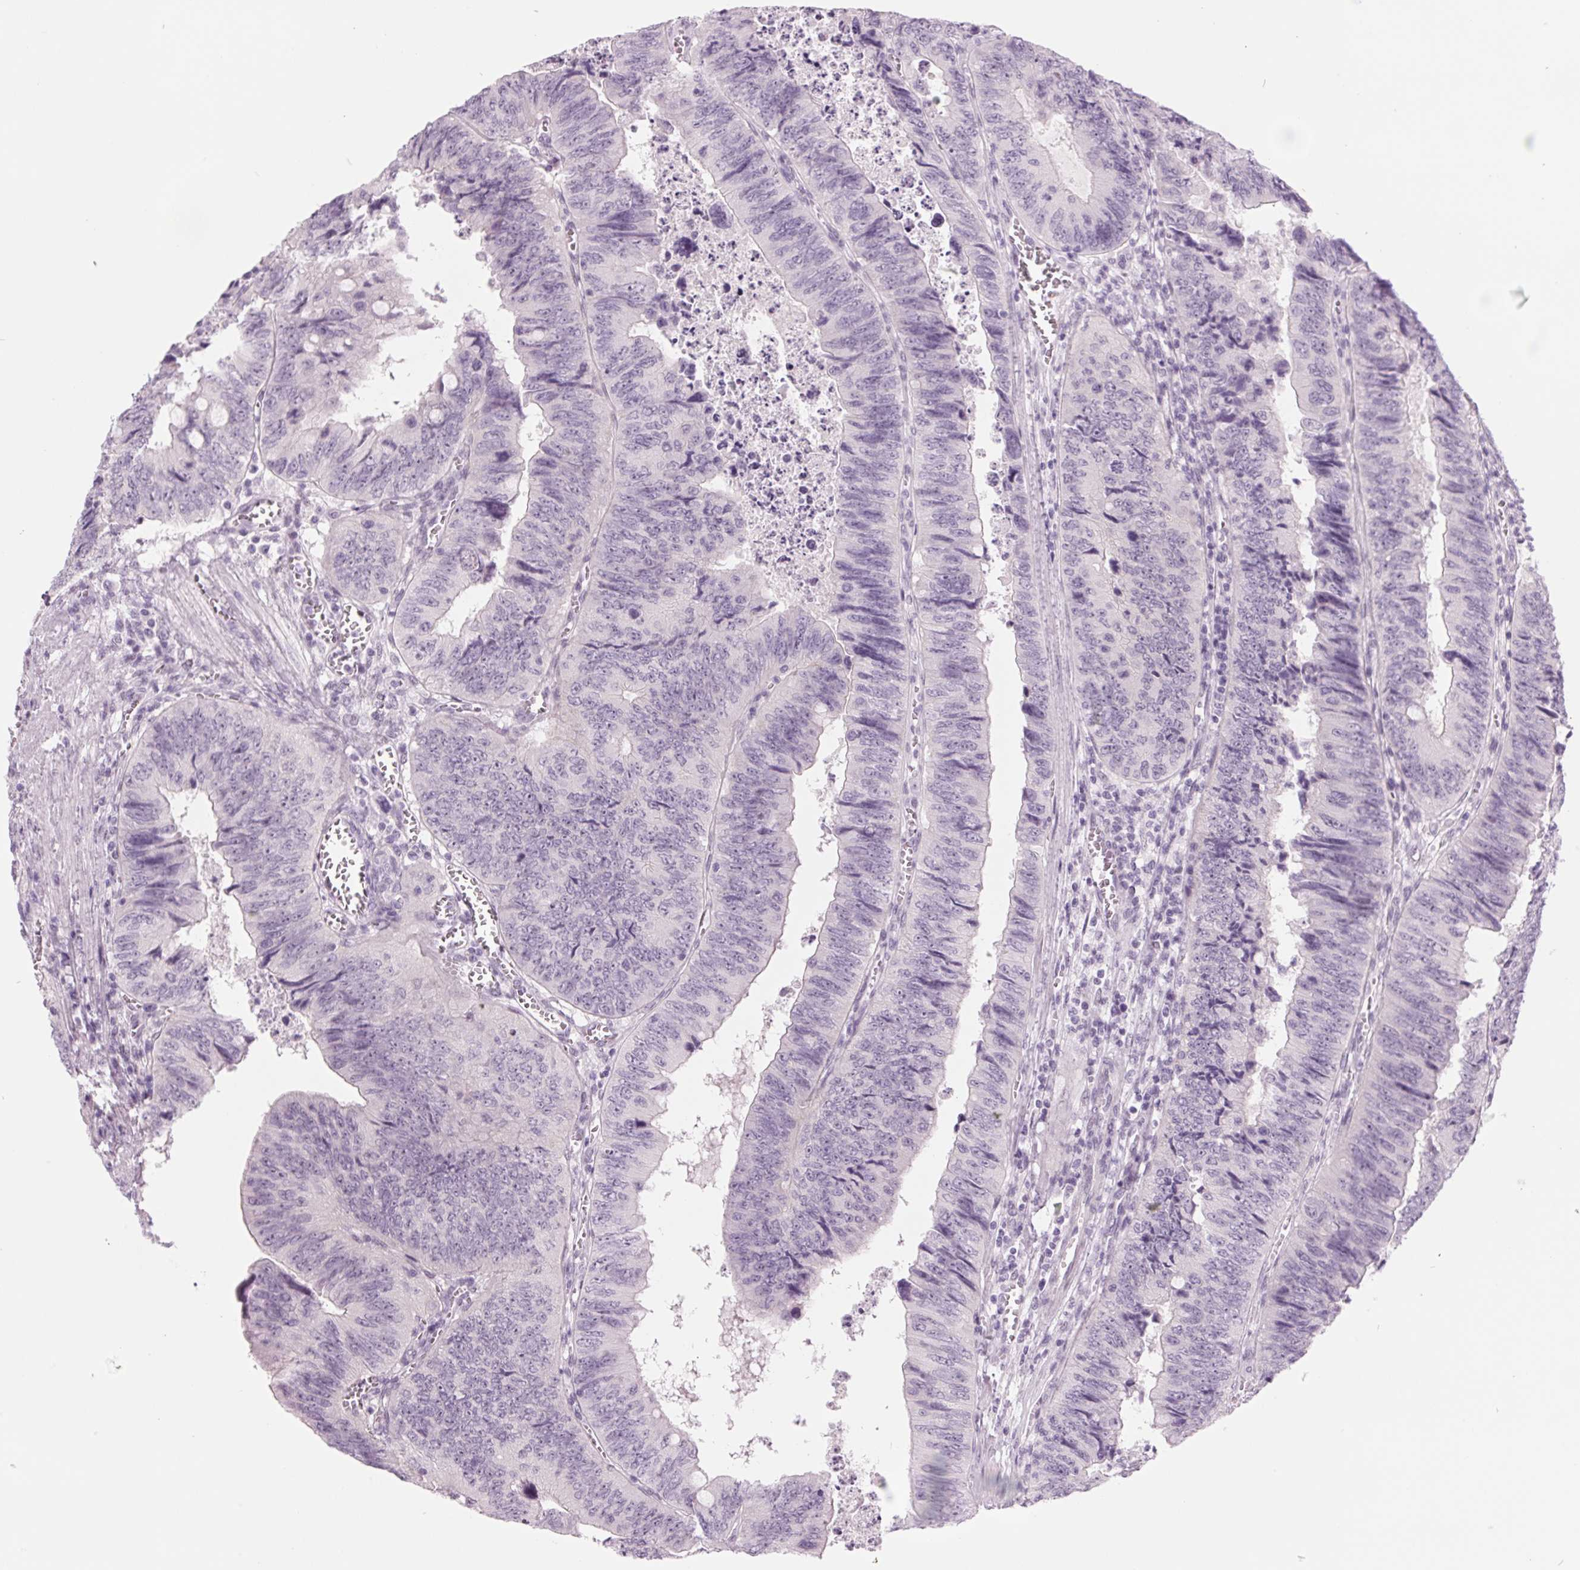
{"staining": {"intensity": "negative", "quantity": "none", "location": "none"}, "tissue": "colorectal cancer", "cell_type": "Tumor cells", "image_type": "cancer", "snomed": [{"axis": "morphology", "description": "Adenocarcinoma, NOS"}, {"axis": "topography", "description": "Colon"}], "caption": "Micrograph shows no protein expression in tumor cells of colorectal cancer tissue. (DAB (3,3'-diaminobenzidine) IHC visualized using brightfield microscopy, high magnification).", "gene": "ODAD2", "patient": {"sex": "female", "age": 84}}